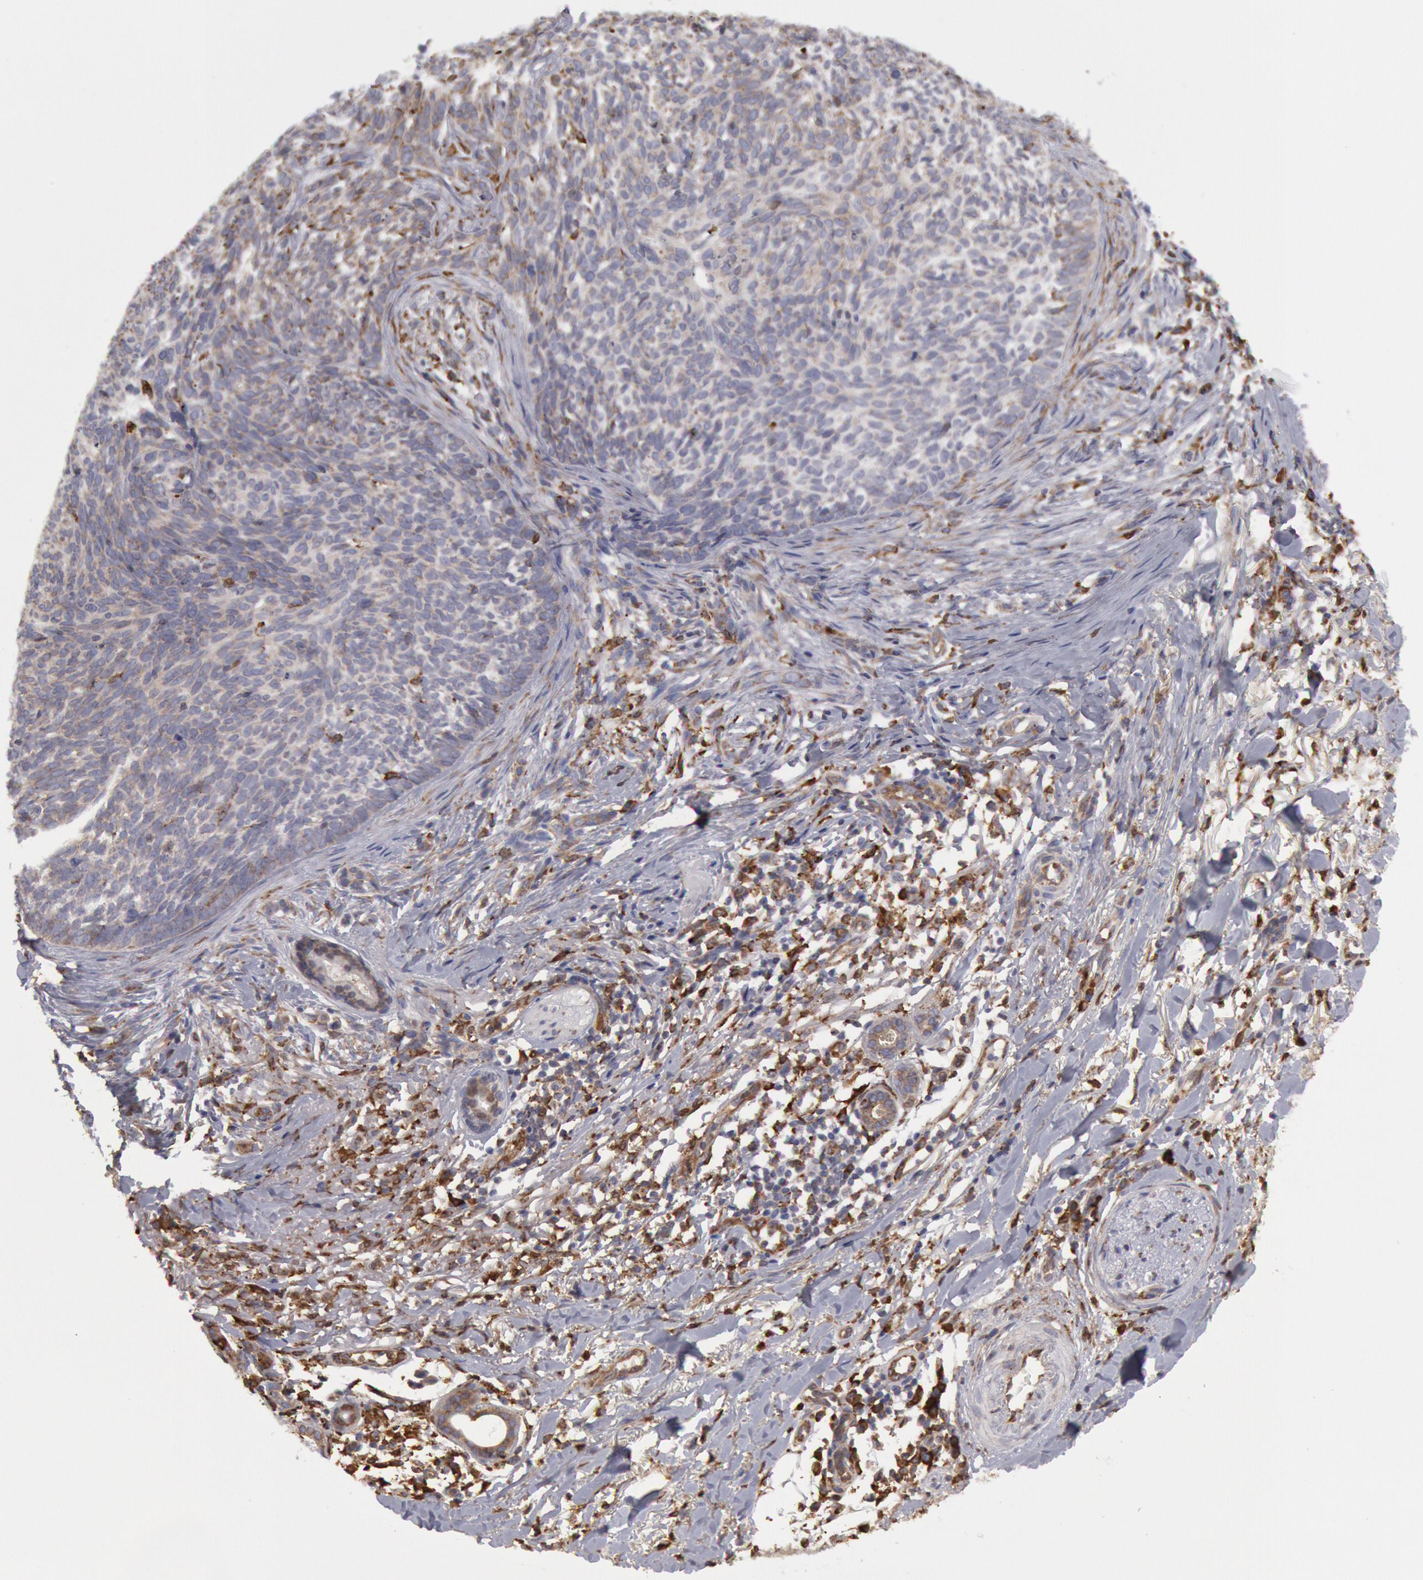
{"staining": {"intensity": "weak", "quantity": "25%-75%", "location": "cytoplasmic/membranous"}, "tissue": "skin cancer", "cell_type": "Tumor cells", "image_type": "cancer", "snomed": [{"axis": "morphology", "description": "Basal cell carcinoma"}, {"axis": "topography", "description": "Skin"}], "caption": "Skin basal cell carcinoma stained with immunohistochemistry (IHC) reveals weak cytoplasmic/membranous positivity in about 25%-75% of tumor cells. The protein of interest is stained brown, and the nuclei are stained in blue (DAB (3,3'-diaminobenzidine) IHC with brightfield microscopy, high magnification).", "gene": "ERP44", "patient": {"sex": "female", "age": 81}}